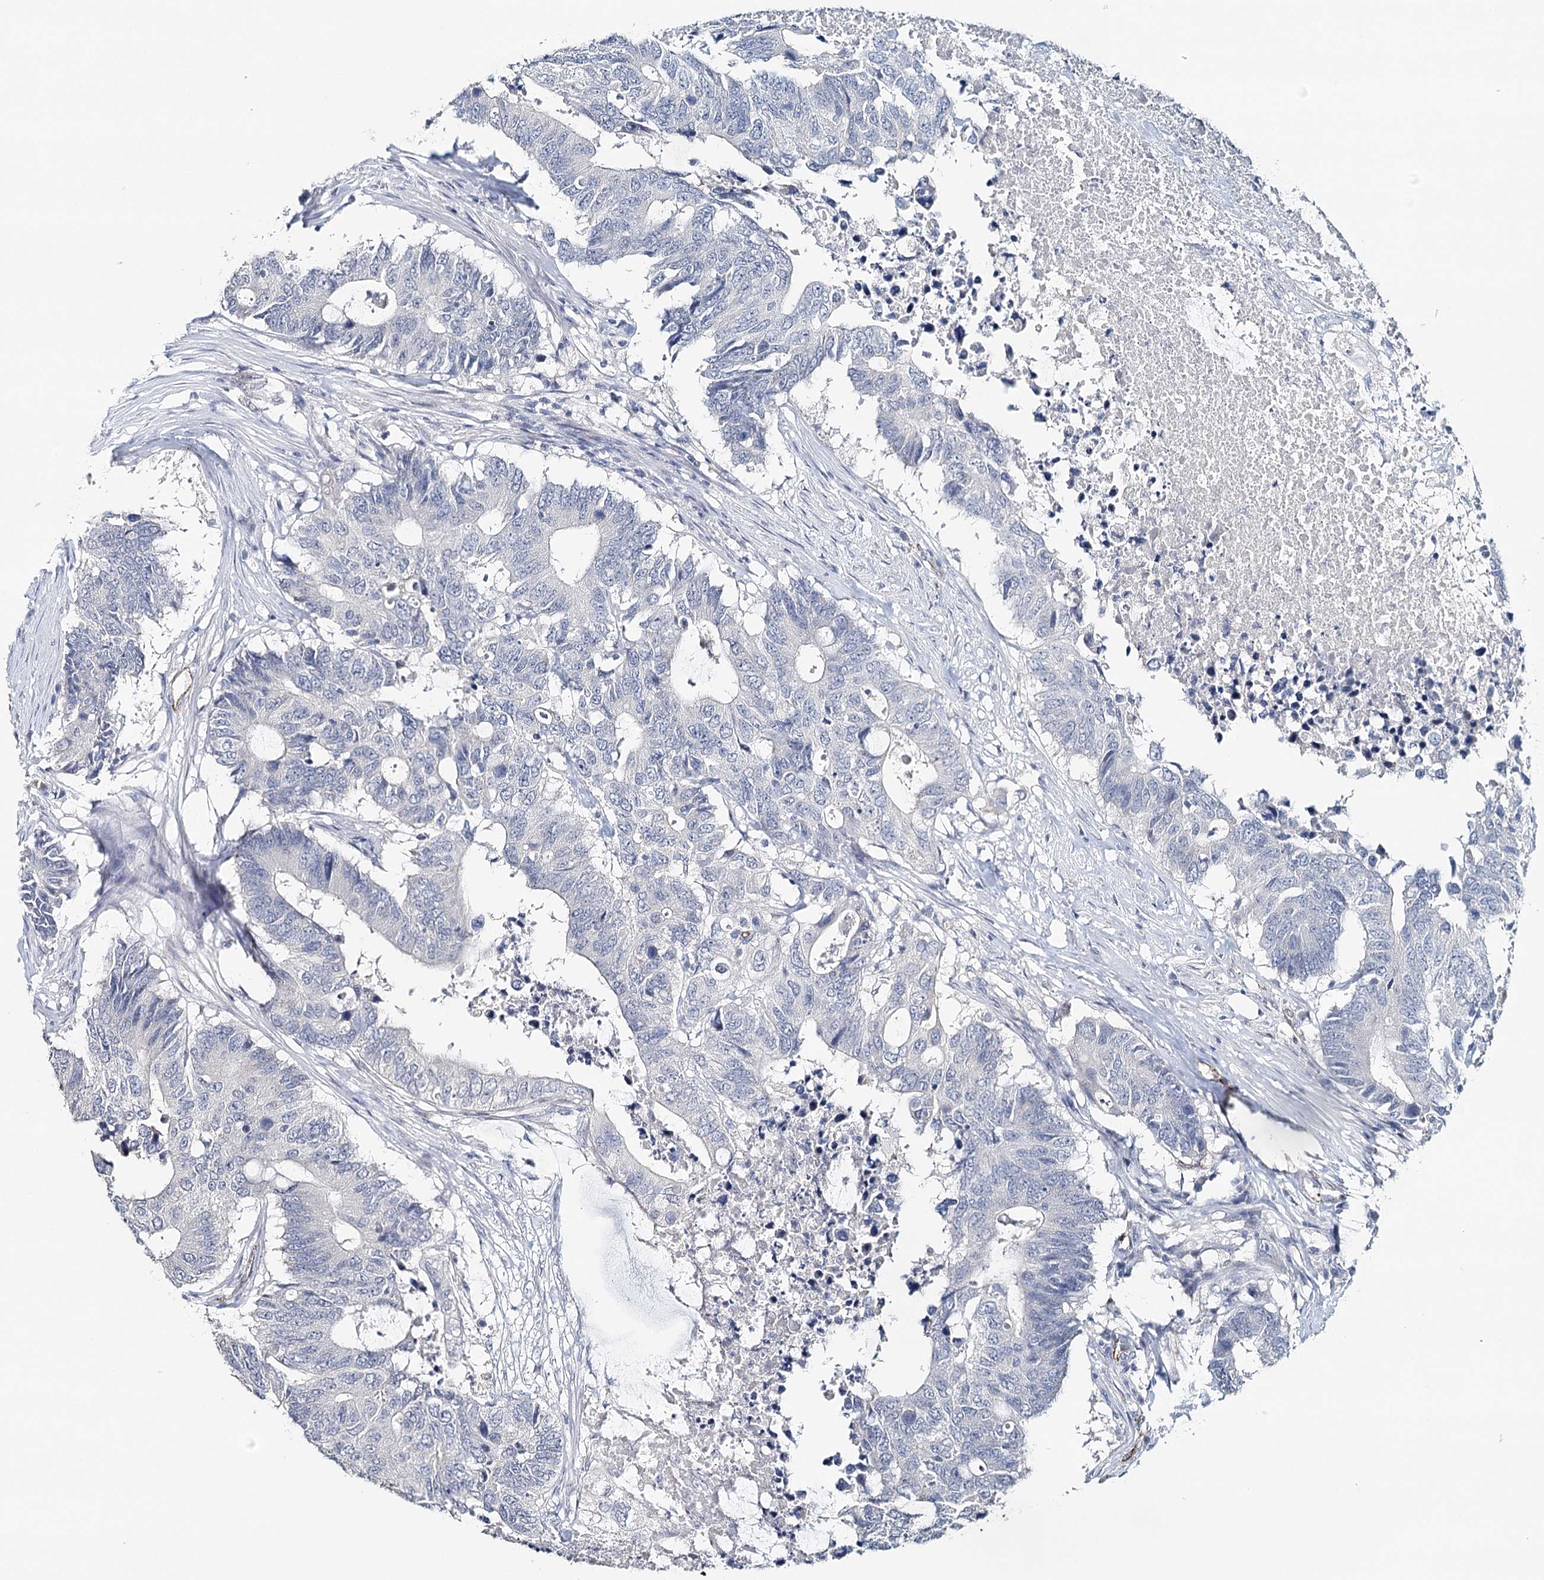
{"staining": {"intensity": "negative", "quantity": "none", "location": "none"}, "tissue": "colorectal cancer", "cell_type": "Tumor cells", "image_type": "cancer", "snomed": [{"axis": "morphology", "description": "Adenocarcinoma, NOS"}, {"axis": "topography", "description": "Colon"}], "caption": "DAB immunohistochemical staining of colorectal adenocarcinoma demonstrates no significant staining in tumor cells. (DAB IHC with hematoxylin counter stain).", "gene": "SYNPO", "patient": {"sex": "male", "age": 71}}